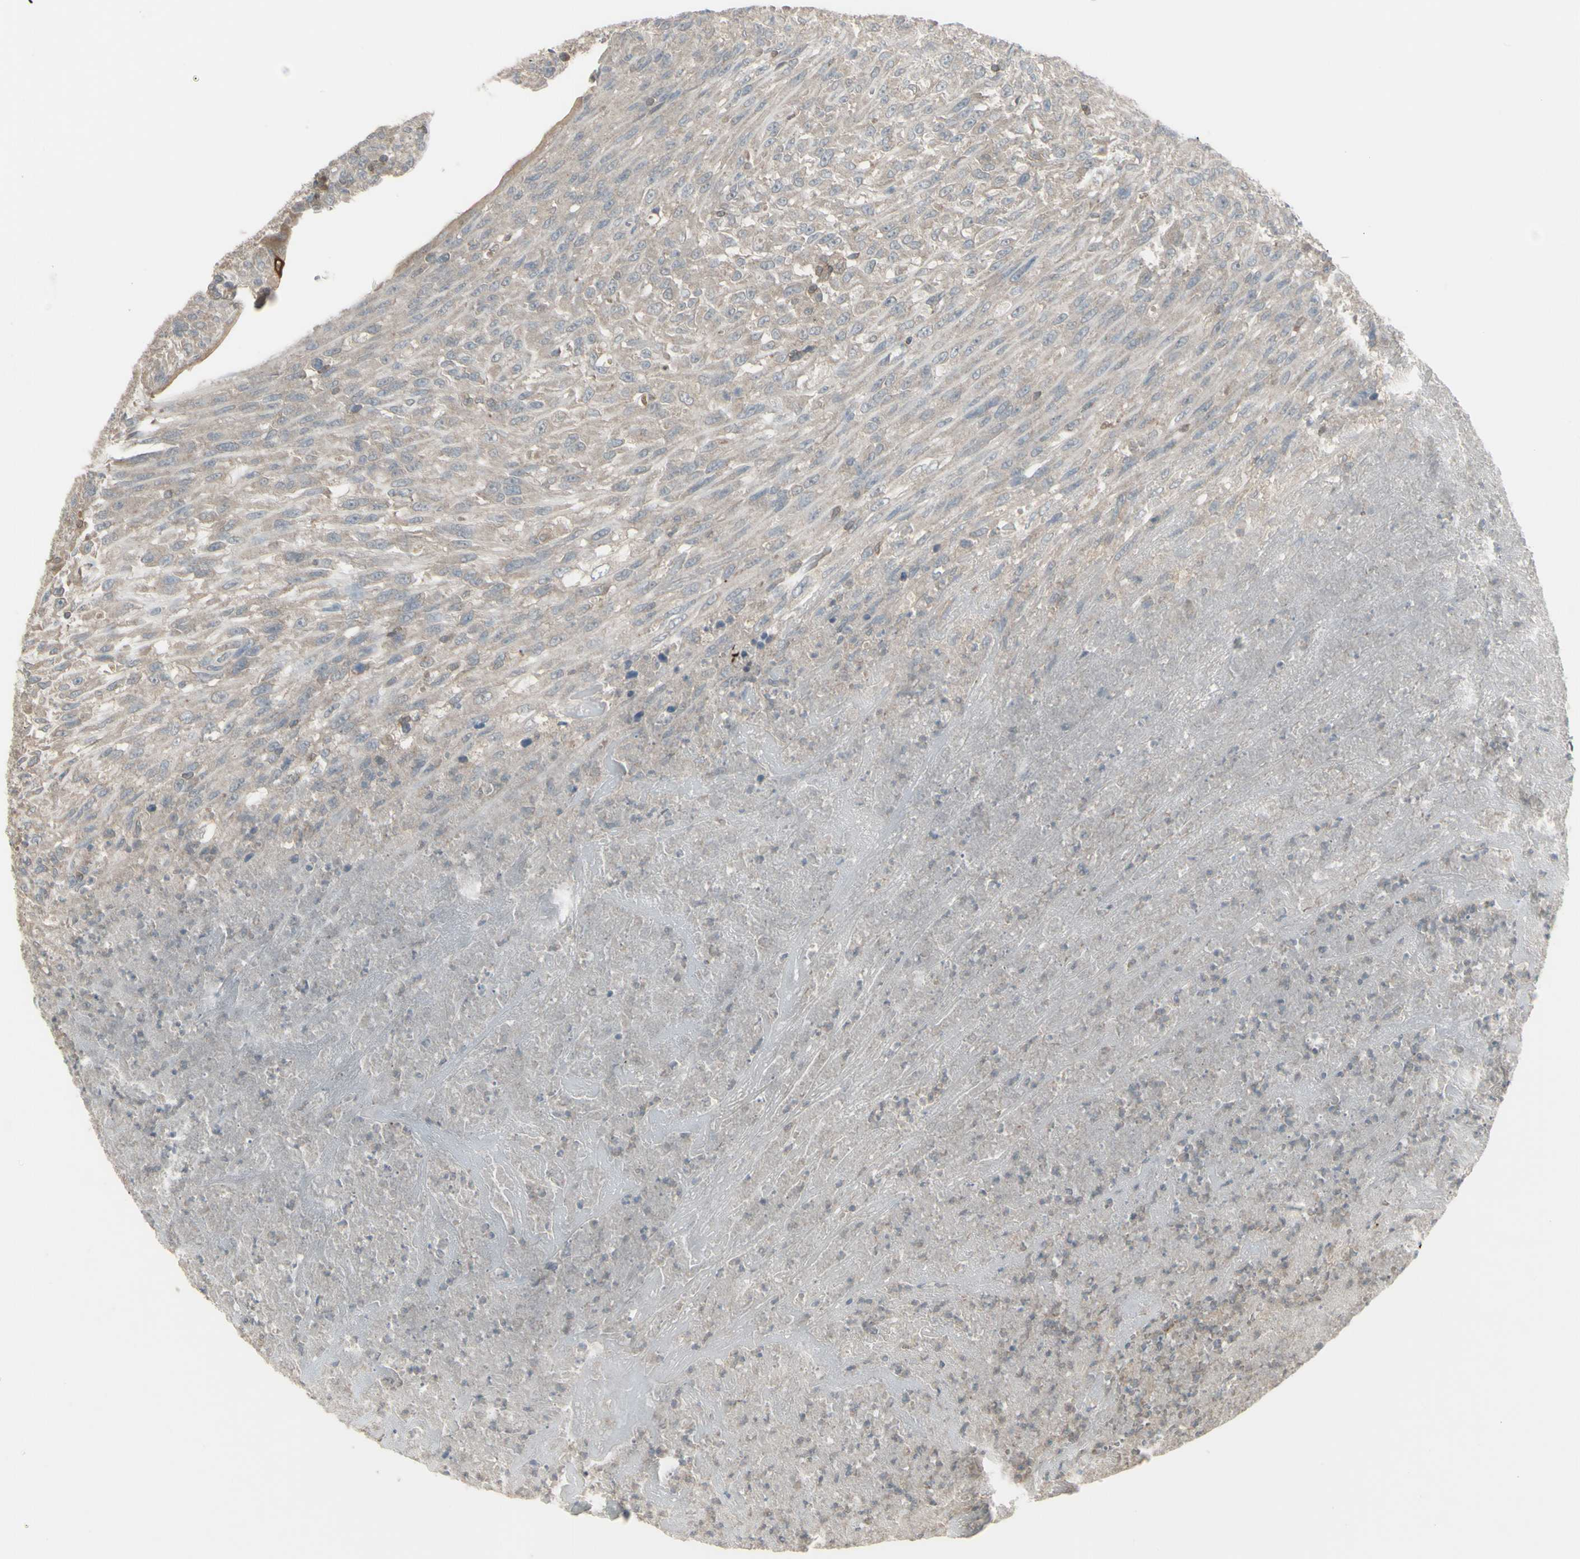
{"staining": {"intensity": "negative", "quantity": "none", "location": "none"}, "tissue": "urothelial cancer", "cell_type": "Tumor cells", "image_type": "cancer", "snomed": [{"axis": "morphology", "description": "Urothelial carcinoma, High grade"}, {"axis": "topography", "description": "Urinary bladder"}], "caption": "Immunohistochemistry (IHC) histopathology image of neoplastic tissue: human high-grade urothelial carcinoma stained with DAB demonstrates no significant protein expression in tumor cells.", "gene": "CSK", "patient": {"sex": "male", "age": 66}}